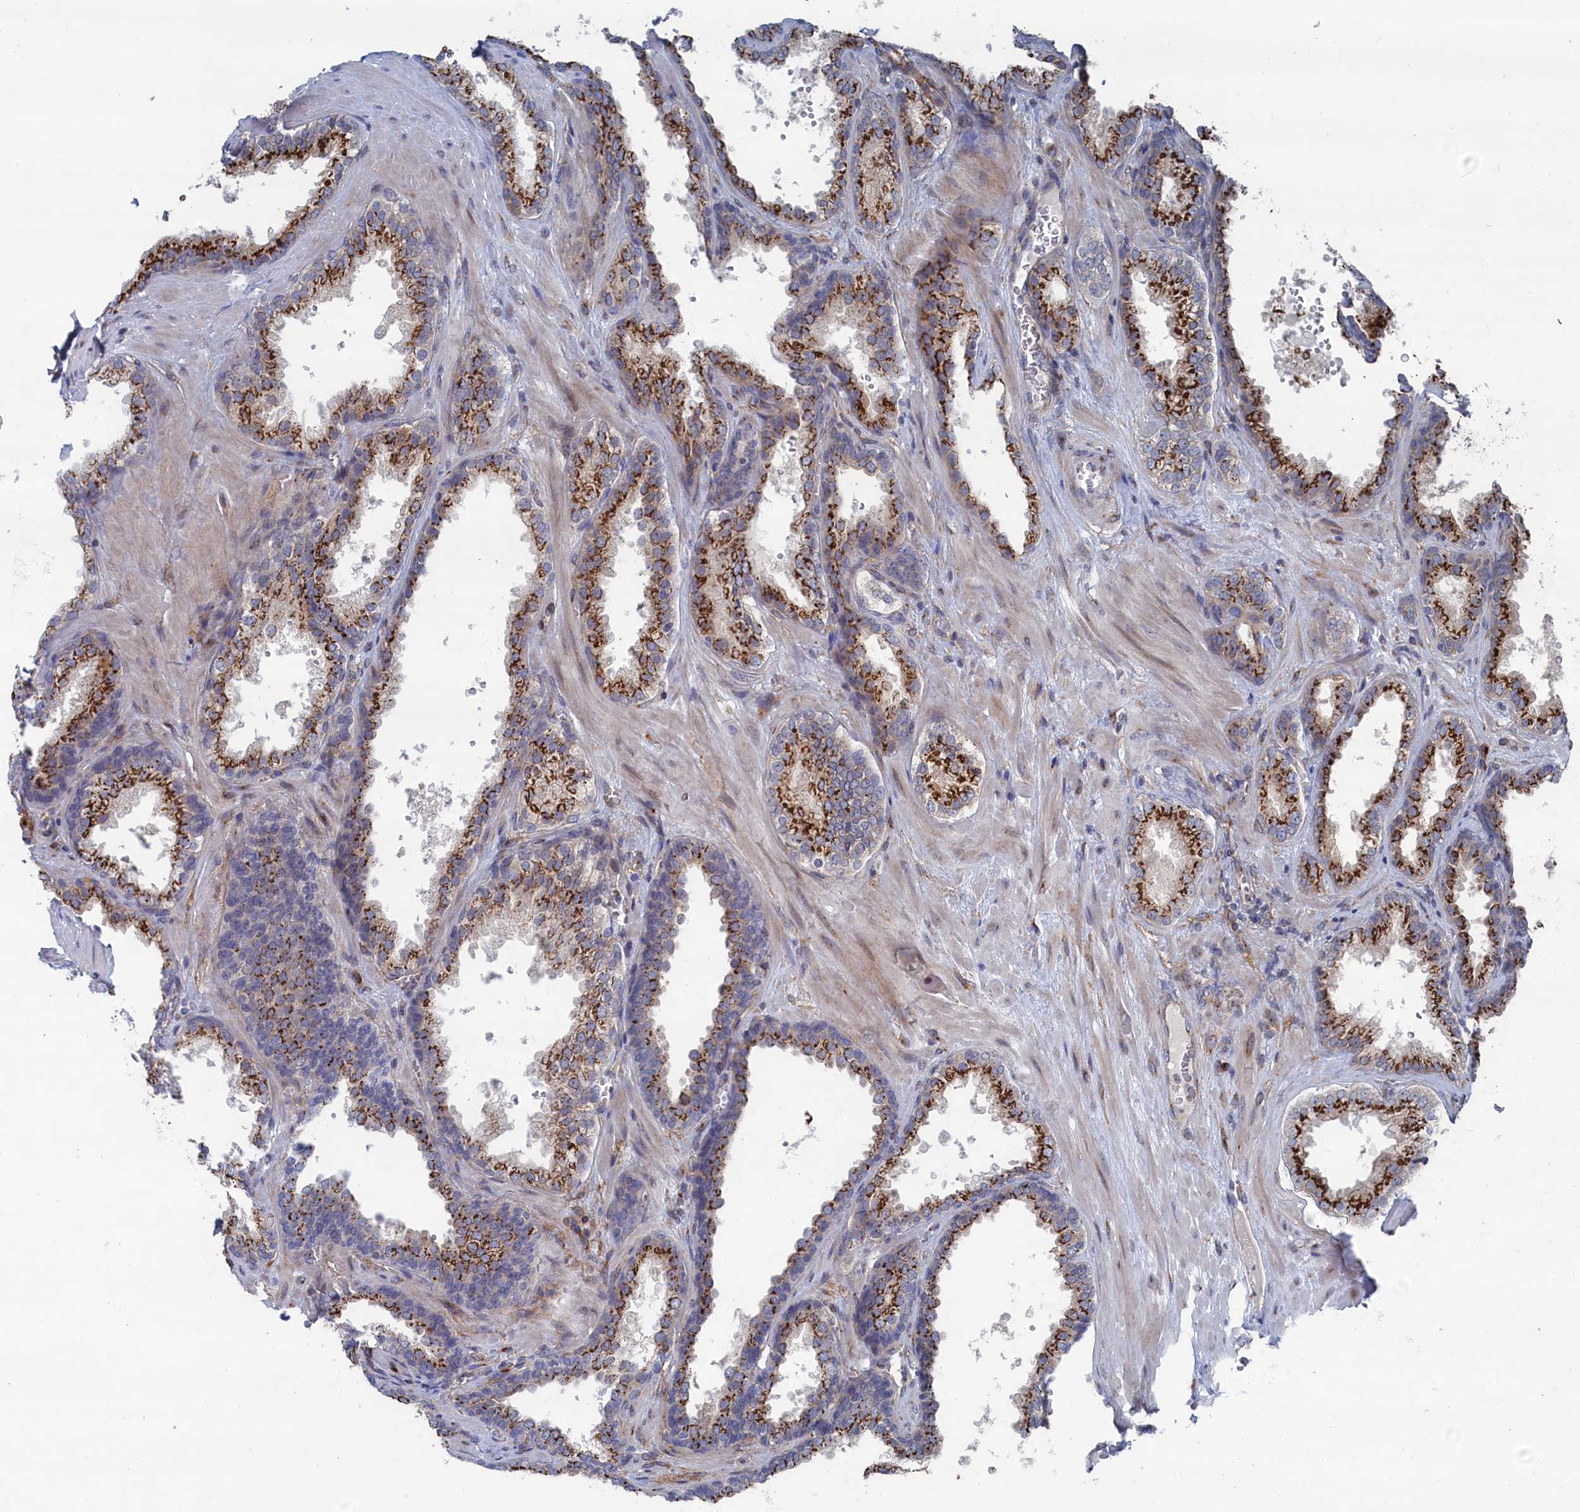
{"staining": {"intensity": "strong", "quantity": ">75%", "location": "cytoplasmic/membranous"}, "tissue": "prostate cancer", "cell_type": "Tumor cells", "image_type": "cancer", "snomed": [{"axis": "morphology", "description": "Adenocarcinoma, High grade"}, {"axis": "topography", "description": "Prostate"}], "caption": "There is high levels of strong cytoplasmic/membranous expression in tumor cells of prostate cancer (high-grade adenocarcinoma), as demonstrated by immunohistochemical staining (brown color).", "gene": "IRX1", "patient": {"sex": "male", "age": 63}}